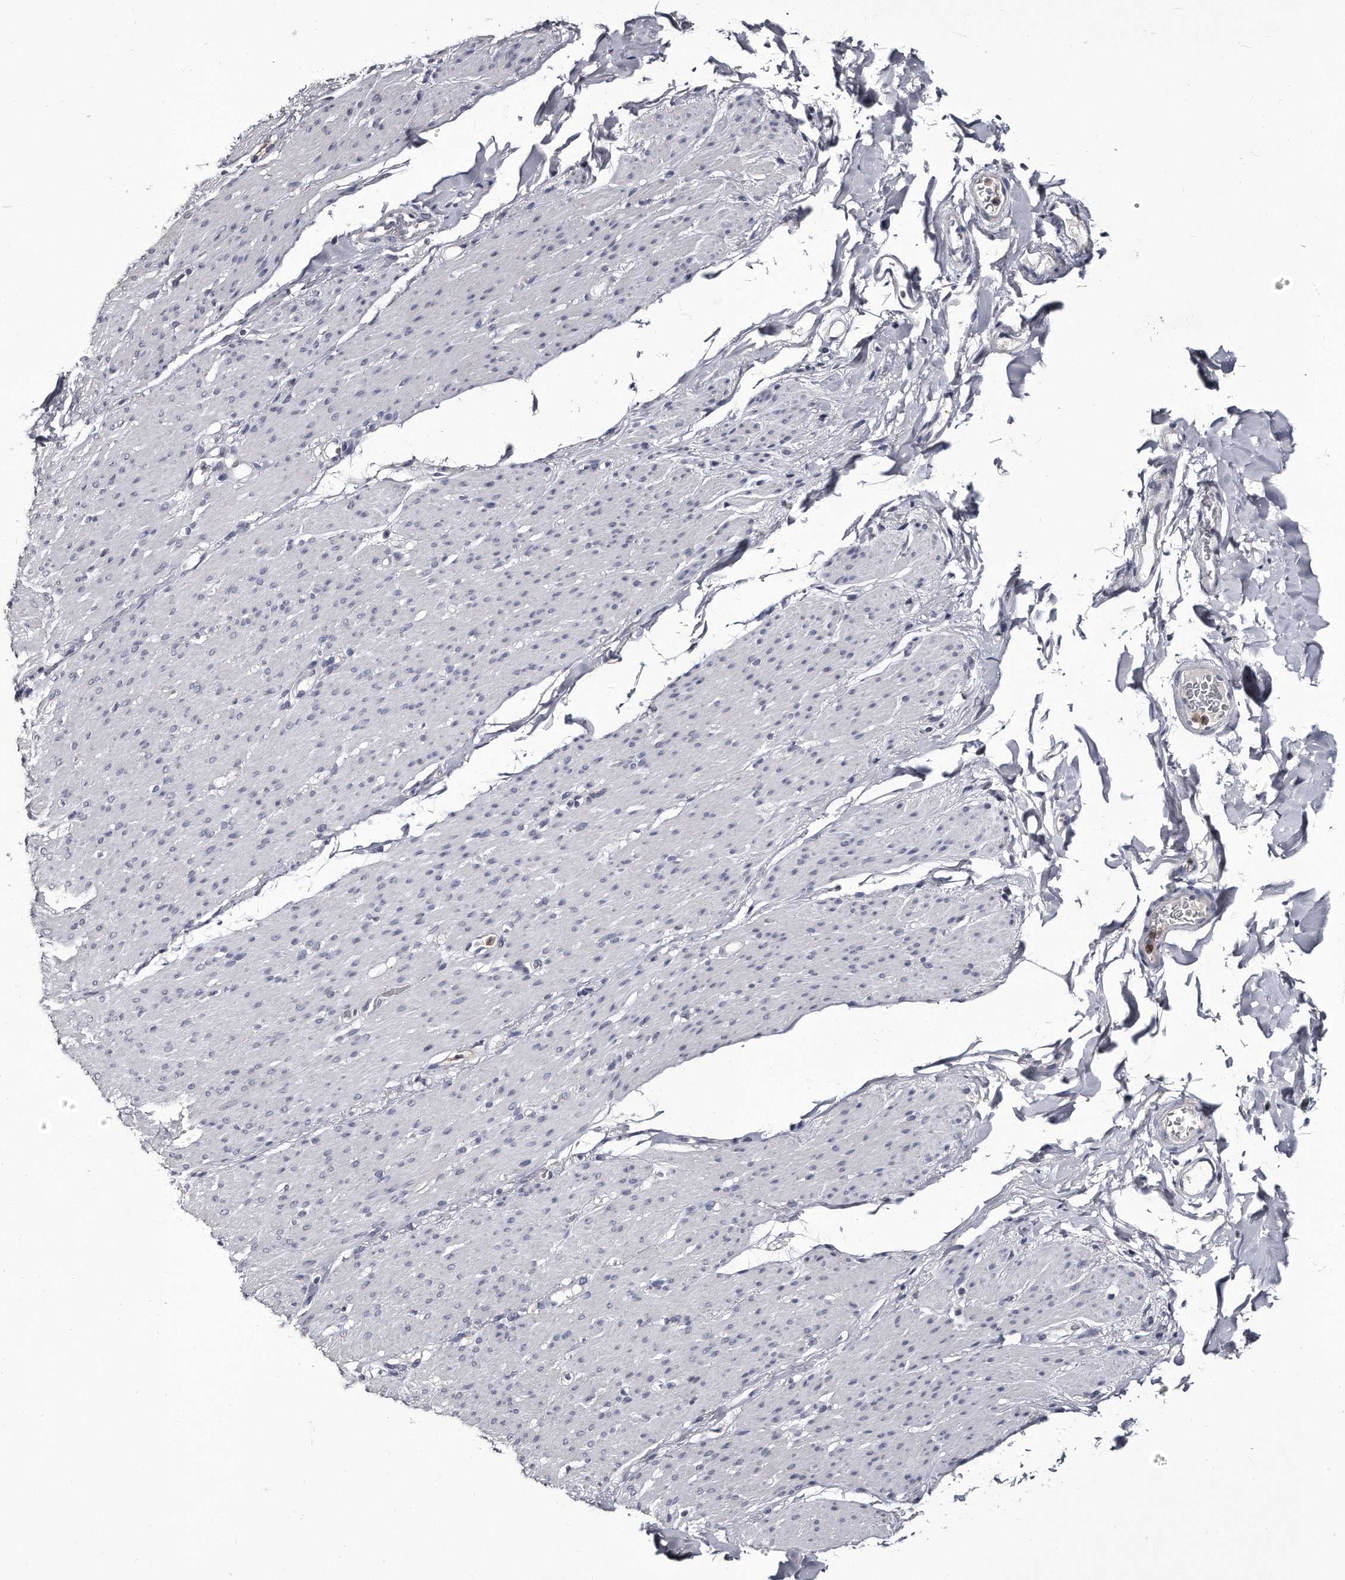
{"staining": {"intensity": "negative", "quantity": "none", "location": "none"}, "tissue": "smooth muscle", "cell_type": "Smooth muscle cells", "image_type": "normal", "snomed": [{"axis": "morphology", "description": "Normal tissue, NOS"}, {"axis": "topography", "description": "Colon"}, {"axis": "topography", "description": "Peripheral nerve tissue"}], "caption": "Smooth muscle cells show no significant protein staining in normal smooth muscle.", "gene": "GAPVD1", "patient": {"sex": "female", "age": 61}}